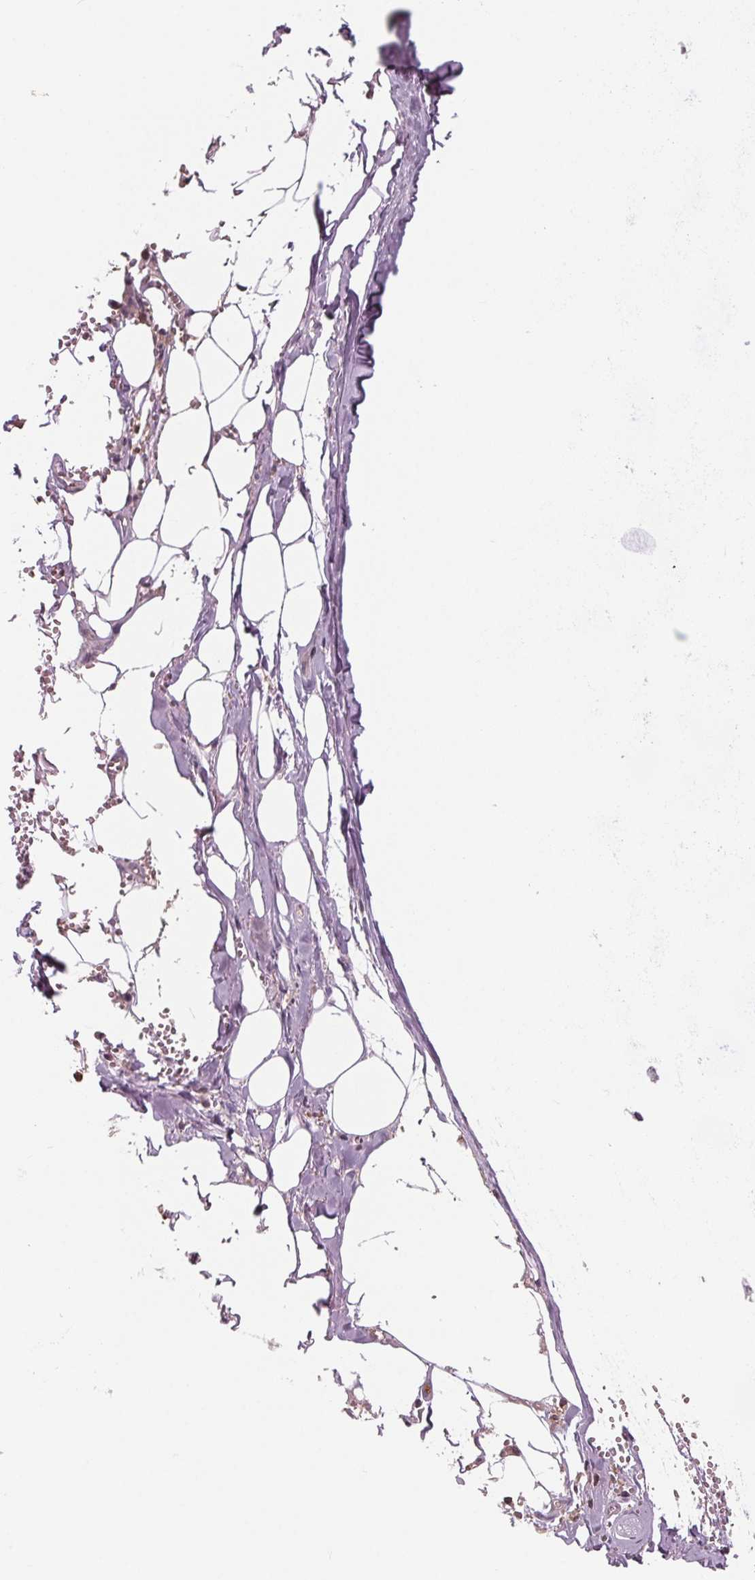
{"staining": {"intensity": "negative", "quantity": "none", "location": "none"}, "tissue": "adipose tissue", "cell_type": "Adipocytes", "image_type": "normal", "snomed": [{"axis": "morphology", "description": "Normal tissue, NOS"}, {"axis": "morphology", "description": "Squamous cell carcinoma, NOS"}, {"axis": "topography", "description": "Cartilage tissue"}, {"axis": "topography", "description": "Bronchus"}, {"axis": "topography", "description": "Lung"}], "caption": "The photomicrograph exhibits no significant positivity in adipocytes of adipose tissue. The staining is performed using DAB (3,3'-diaminobenzidine) brown chromogen with nuclei counter-stained in using hematoxylin.", "gene": "ARHGAP25", "patient": {"sex": "male", "age": 66}}